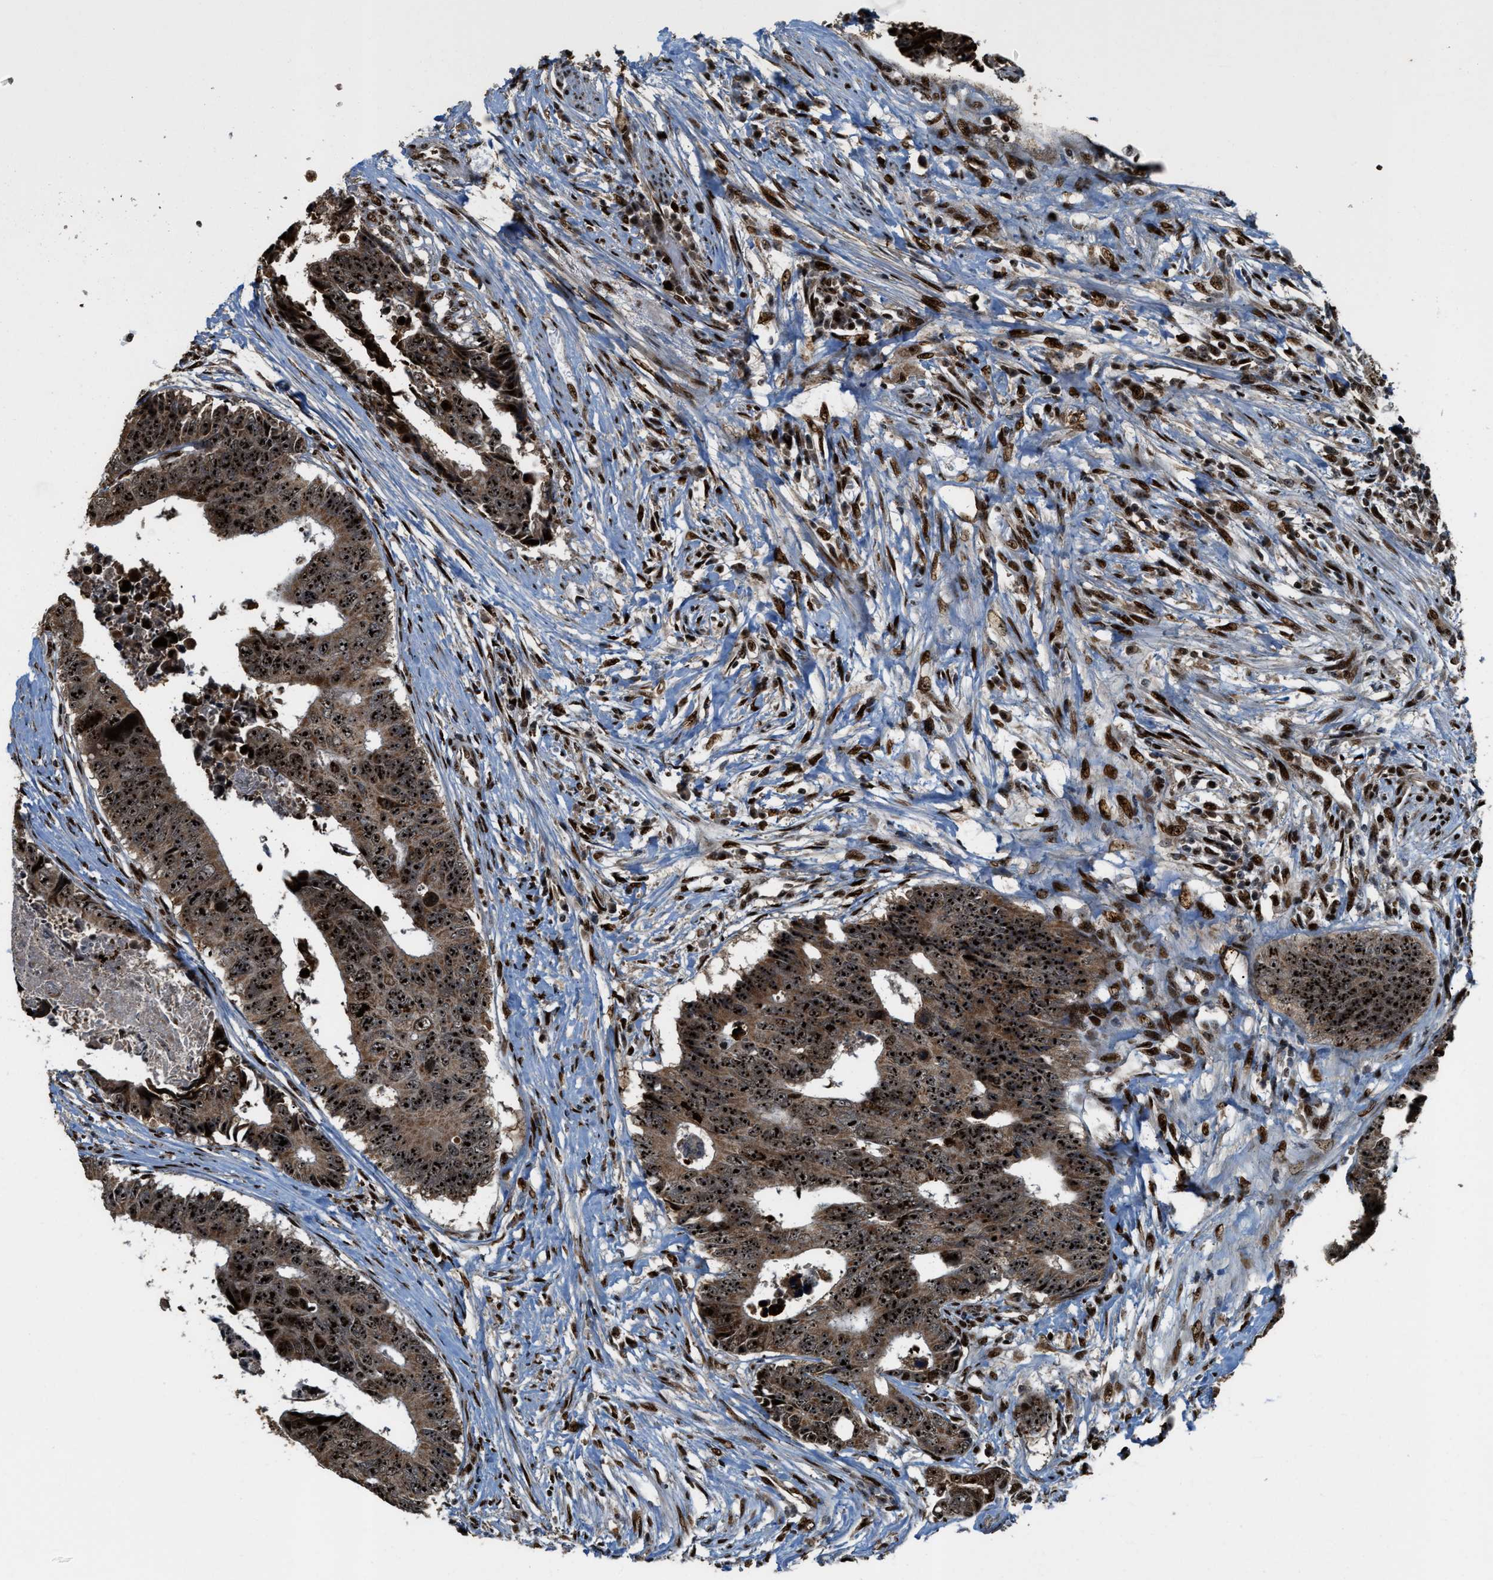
{"staining": {"intensity": "strong", "quantity": ">75%", "location": "cytoplasmic/membranous,nuclear"}, "tissue": "colorectal cancer", "cell_type": "Tumor cells", "image_type": "cancer", "snomed": [{"axis": "morphology", "description": "Adenocarcinoma, NOS"}, {"axis": "topography", "description": "Rectum"}], "caption": "IHC micrograph of colorectal adenocarcinoma stained for a protein (brown), which reveals high levels of strong cytoplasmic/membranous and nuclear positivity in approximately >75% of tumor cells.", "gene": "ZNF687", "patient": {"sex": "male", "age": 84}}